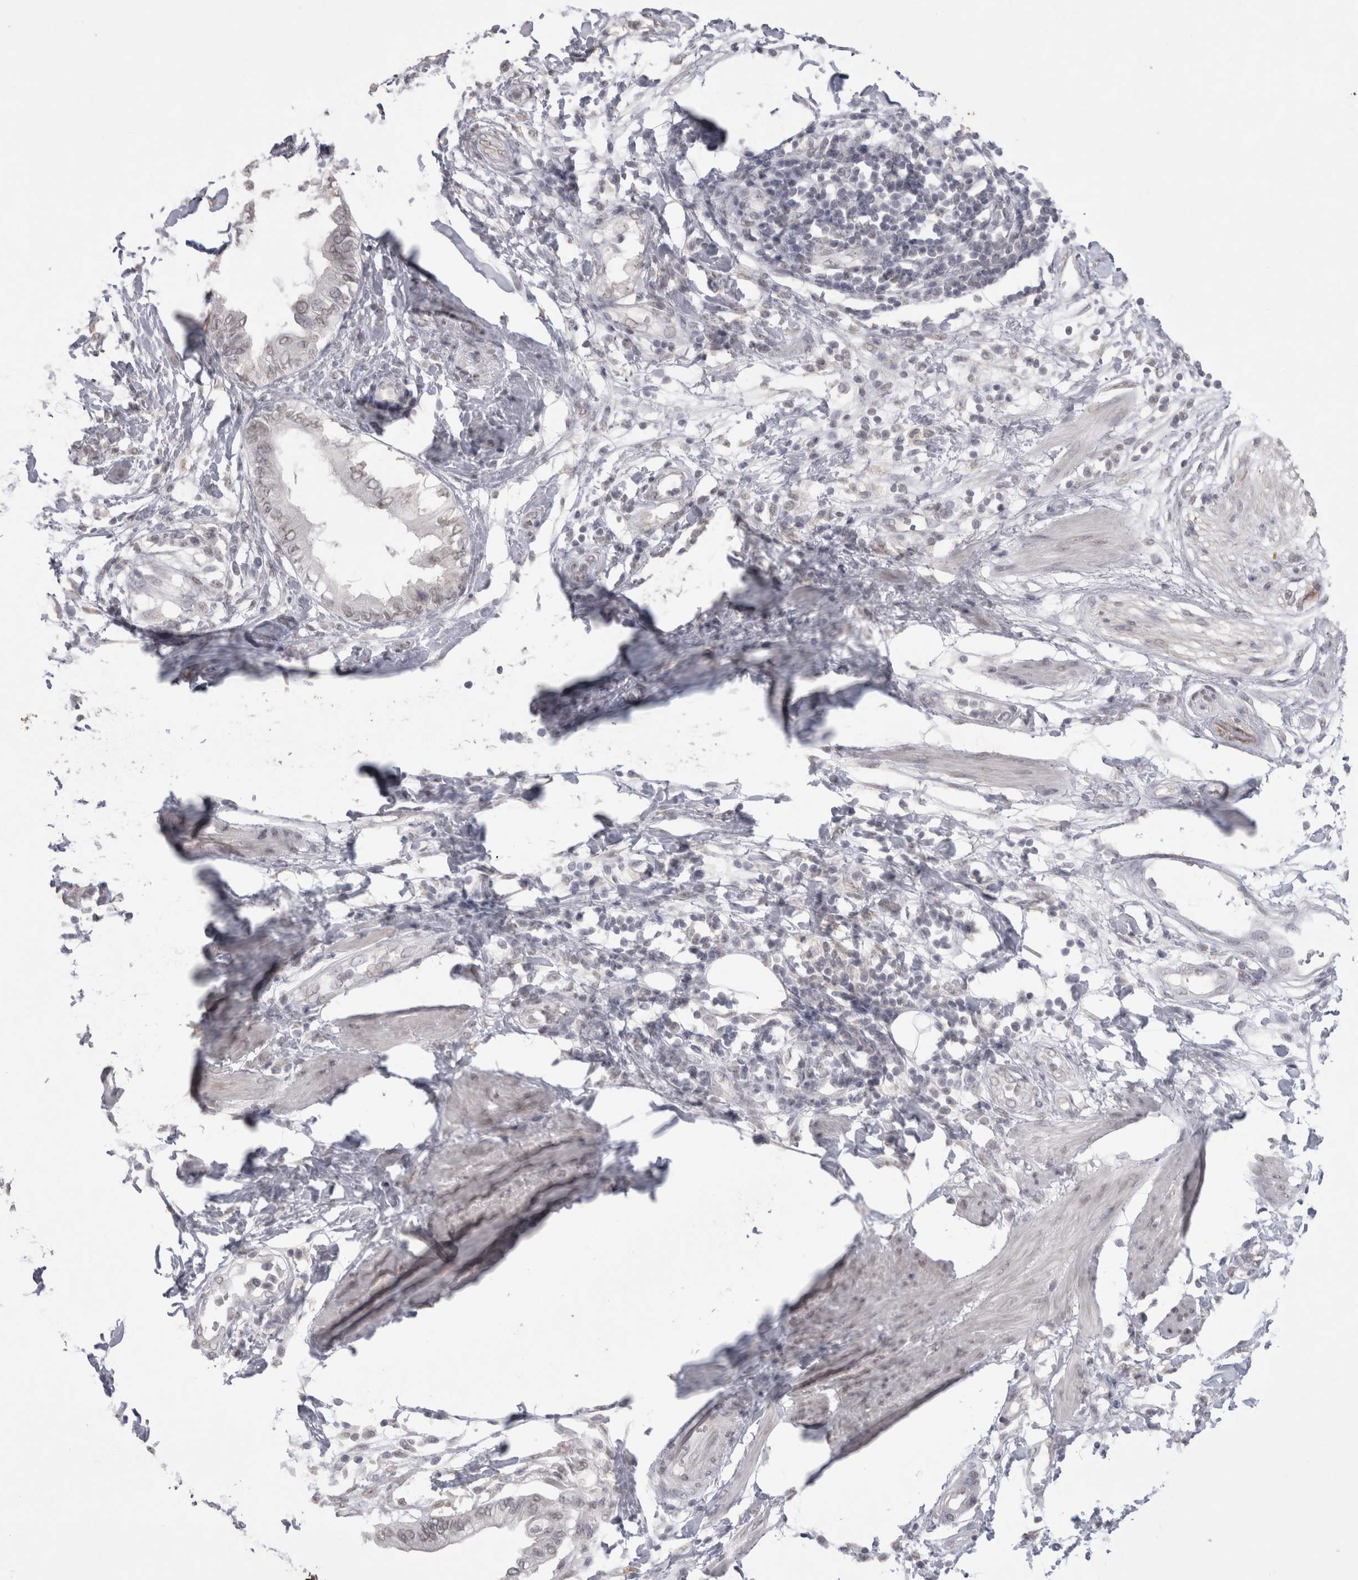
{"staining": {"intensity": "weak", "quantity": ">75%", "location": "nuclear"}, "tissue": "pancreatic cancer", "cell_type": "Tumor cells", "image_type": "cancer", "snomed": [{"axis": "morphology", "description": "Normal tissue, NOS"}, {"axis": "morphology", "description": "Adenocarcinoma, NOS"}, {"axis": "topography", "description": "Pancreas"}, {"axis": "topography", "description": "Duodenum"}], "caption": "Protein staining demonstrates weak nuclear staining in approximately >75% of tumor cells in pancreatic cancer (adenocarcinoma).", "gene": "DDX4", "patient": {"sex": "female", "age": 60}}